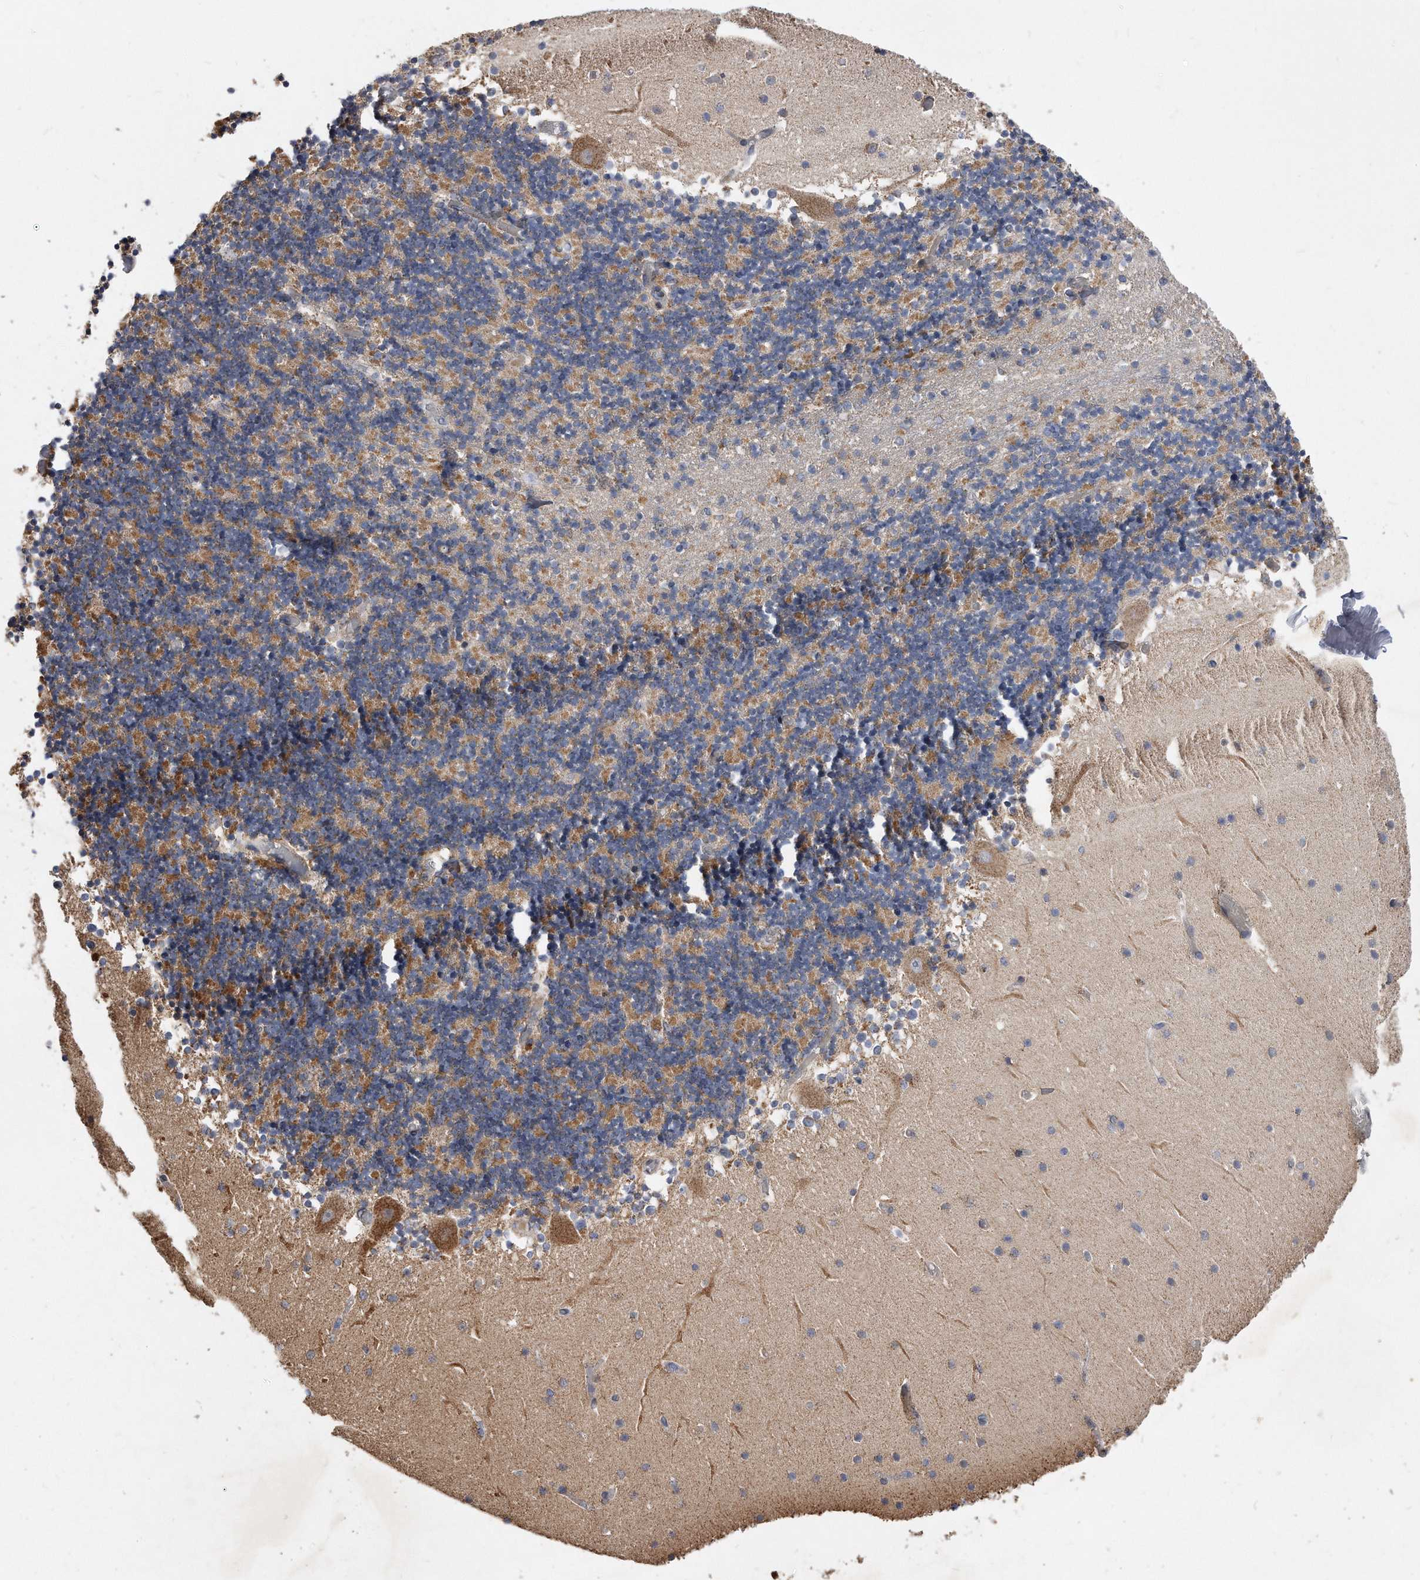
{"staining": {"intensity": "moderate", "quantity": "25%-75%", "location": "cytoplasmic/membranous"}, "tissue": "cerebellum", "cell_type": "Cells in granular layer", "image_type": "normal", "snomed": [{"axis": "morphology", "description": "Normal tissue, NOS"}, {"axis": "topography", "description": "Cerebellum"}], "caption": "Moderate cytoplasmic/membranous protein staining is identified in approximately 25%-75% of cells in granular layer in cerebellum. (Brightfield microscopy of DAB IHC at high magnification).", "gene": "PPP5C", "patient": {"sex": "female", "age": 28}}